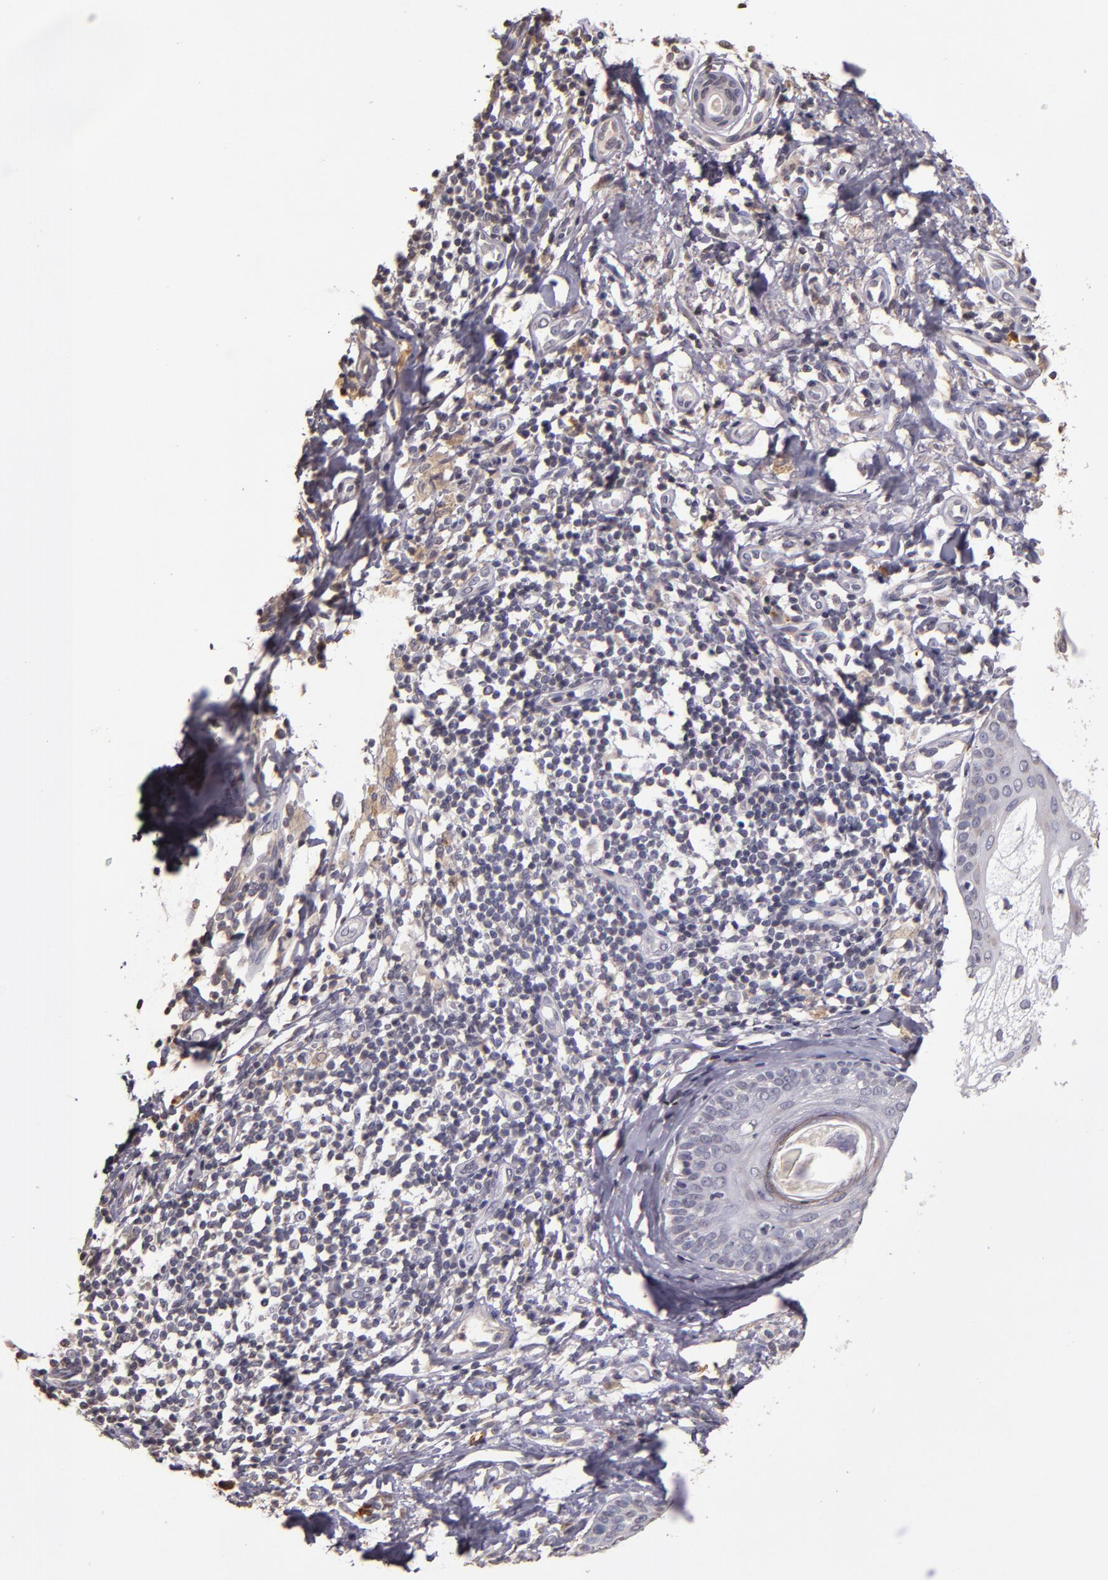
{"staining": {"intensity": "weak", "quantity": "25%-75%", "location": "cytoplasmic/membranous"}, "tissue": "melanoma", "cell_type": "Tumor cells", "image_type": "cancer", "snomed": [{"axis": "morphology", "description": "Malignant melanoma, NOS"}, {"axis": "topography", "description": "Skin"}], "caption": "DAB (3,3'-diaminobenzidine) immunohistochemical staining of human melanoma exhibits weak cytoplasmic/membranous protein expression in approximately 25%-75% of tumor cells.", "gene": "ABL1", "patient": {"sex": "male", "age": 23}}